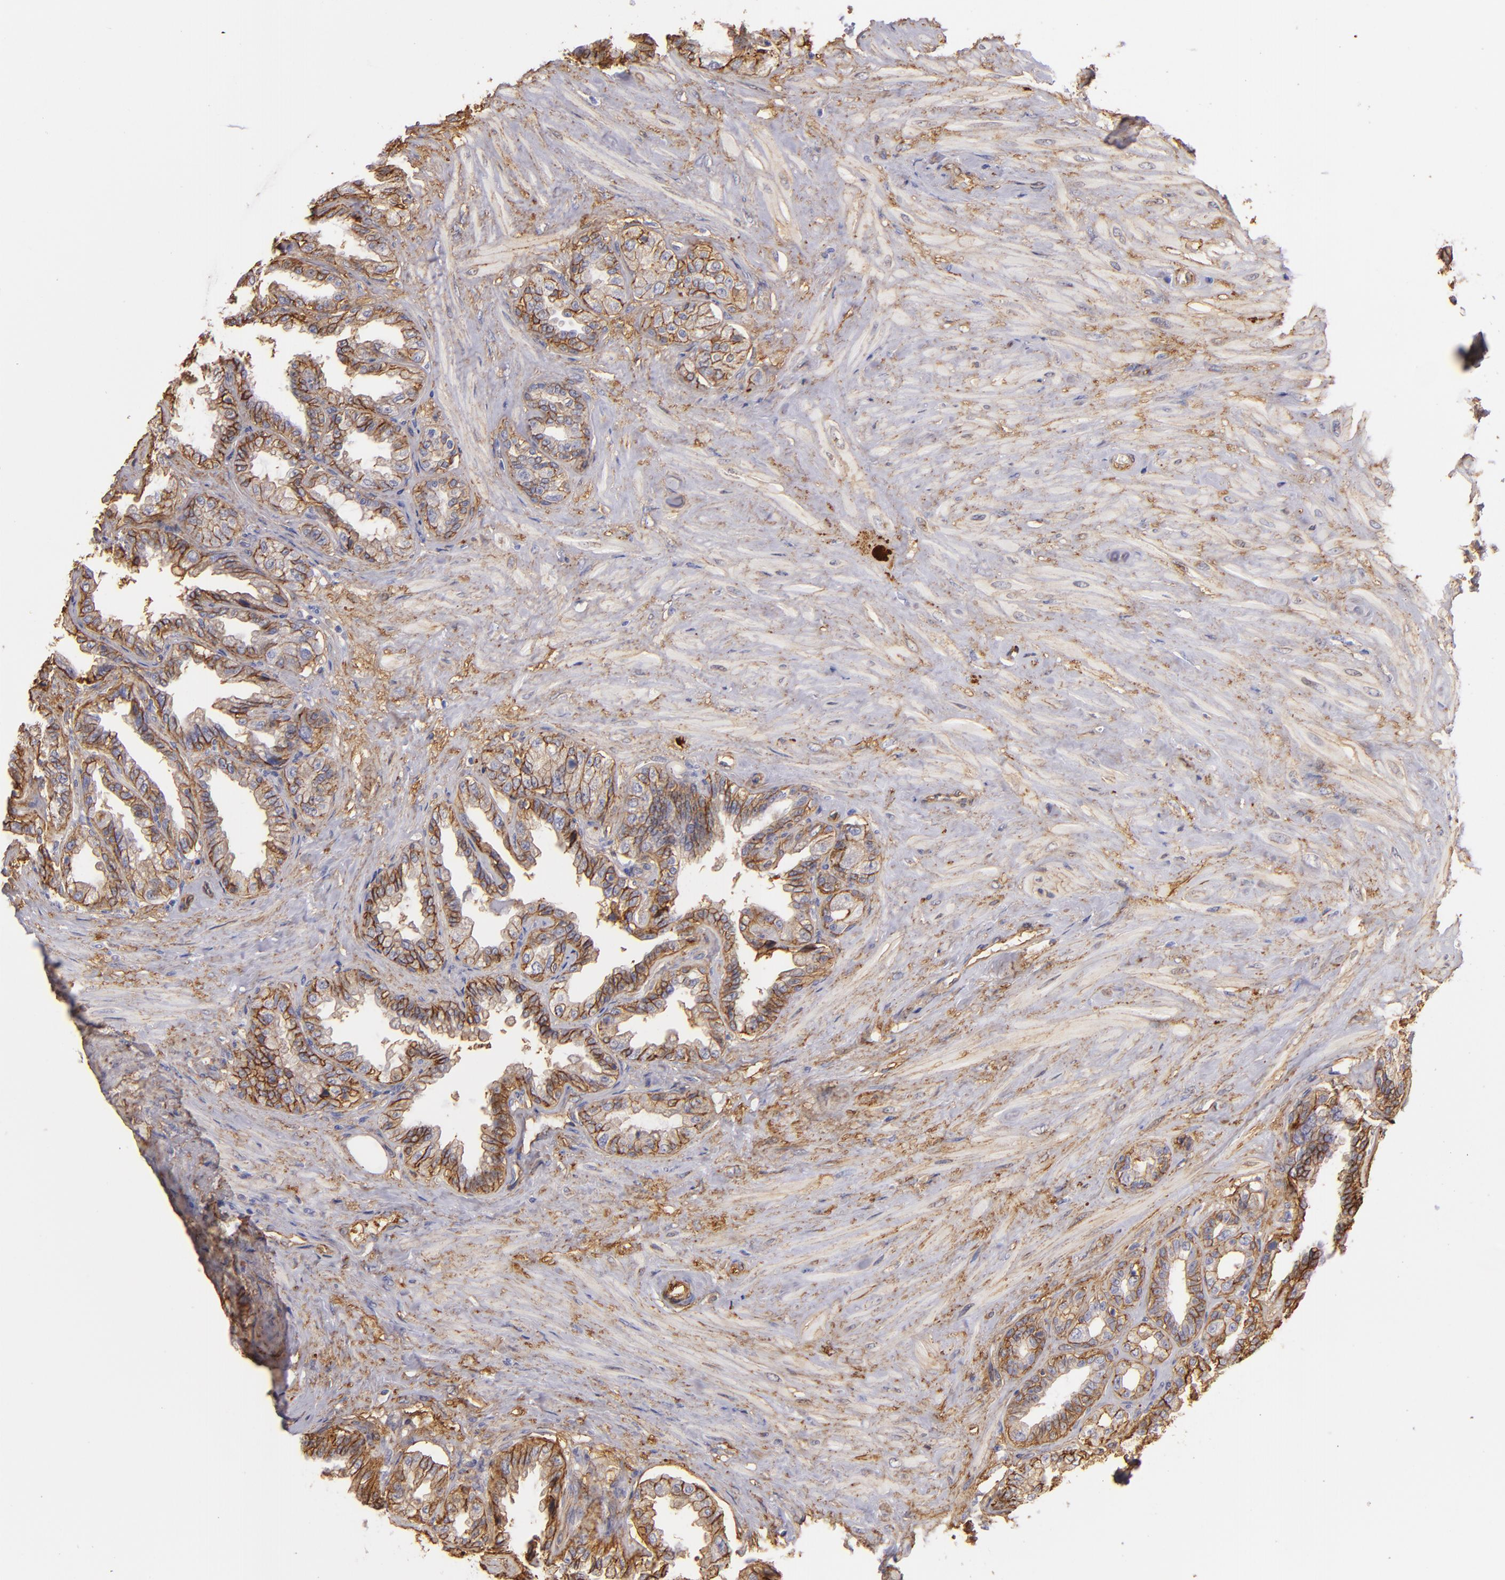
{"staining": {"intensity": "strong", "quantity": ">75%", "location": "cytoplasmic/membranous"}, "tissue": "seminal vesicle", "cell_type": "Glandular cells", "image_type": "normal", "snomed": [{"axis": "morphology", "description": "Normal tissue, NOS"}, {"axis": "morphology", "description": "Inflammation, NOS"}, {"axis": "topography", "description": "Urinary bladder"}, {"axis": "topography", "description": "Prostate"}, {"axis": "topography", "description": "Seminal veicle"}], "caption": "A photomicrograph showing strong cytoplasmic/membranous positivity in approximately >75% of glandular cells in unremarkable seminal vesicle, as visualized by brown immunohistochemical staining.", "gene": "CD151", "patient": {"sex": "male", "age": 82}}